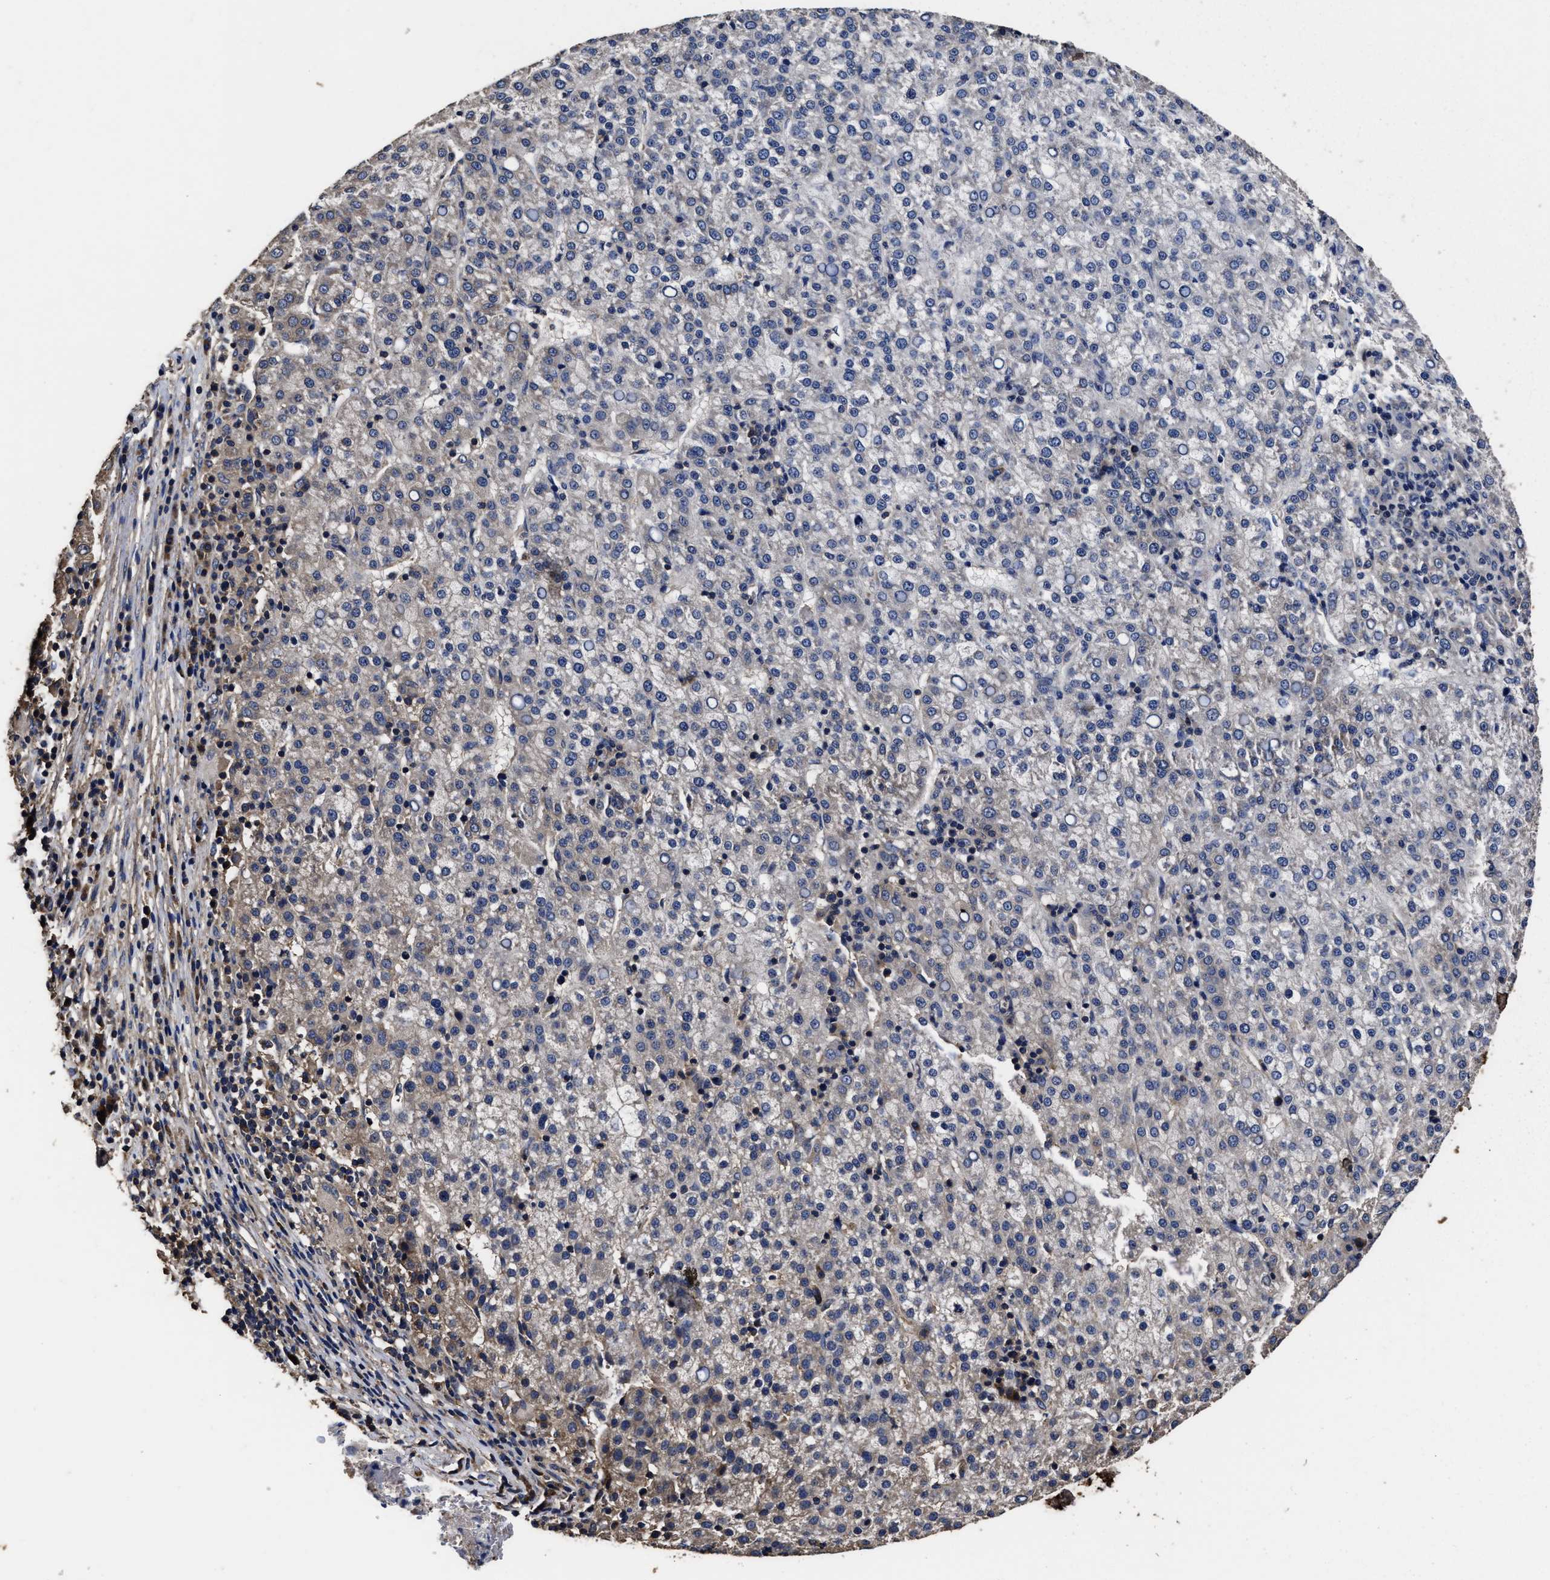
{"staining": {"intensity": "negative", "quantity": "none", "location": "none"}, "tissue": "liver cancer", "cell_type": "Tumor cells", "image_type": "cancer", "snomed": [{"axis": "morphology", "description": "Carcinoma, Hepatocellular, NOS"}, {"axis": "topography", "description": "Liver"}], "caption": "High magnification brightfield microscopy of liver hepatocellular carcinoma stained with DAB (3,3'-diaminobenzidine) (brown) and counterstained with hematoxylin (blue): tumor cells show no significant positivity.", "gene": "AVEN", "patient": {"sex": "female", "age": 58}}